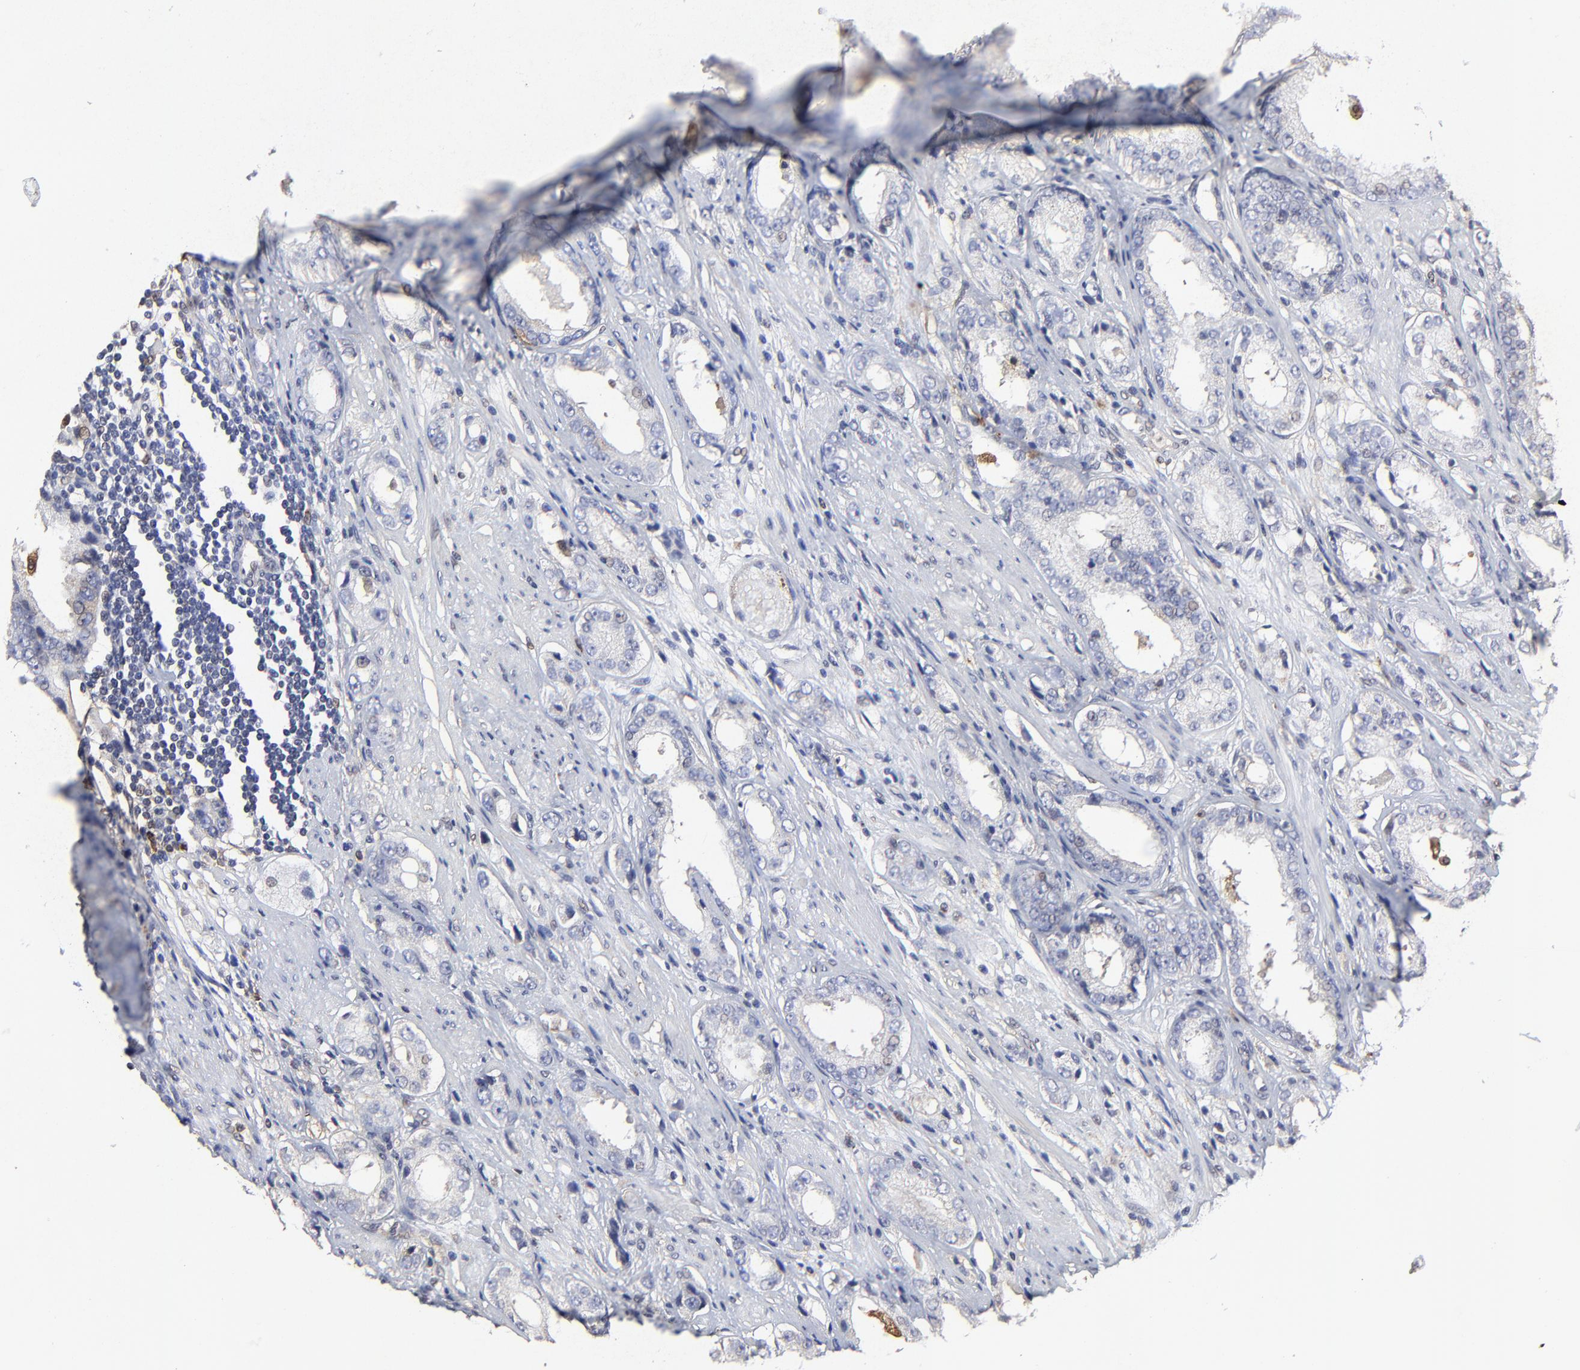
{"staining": {"intensity": "weak", "quantity": "<25%", "location": "cytoplasmic/membranous"}, "tissue": "prostate cancer", "cell_type": "Tumor cells", "image_type": "cancer", "snomed": [{"axis": "morphology", "description": "Adenocarcinoma, Medium grade"}, {"axis": "topography", "description": "Prostate"}], "caption": "Immunohistochemical staining of prostate cancer shows no significant staining in tumor cells.", "gene": "LGALS3", "patient": {"sex": "male", "age": 53}}